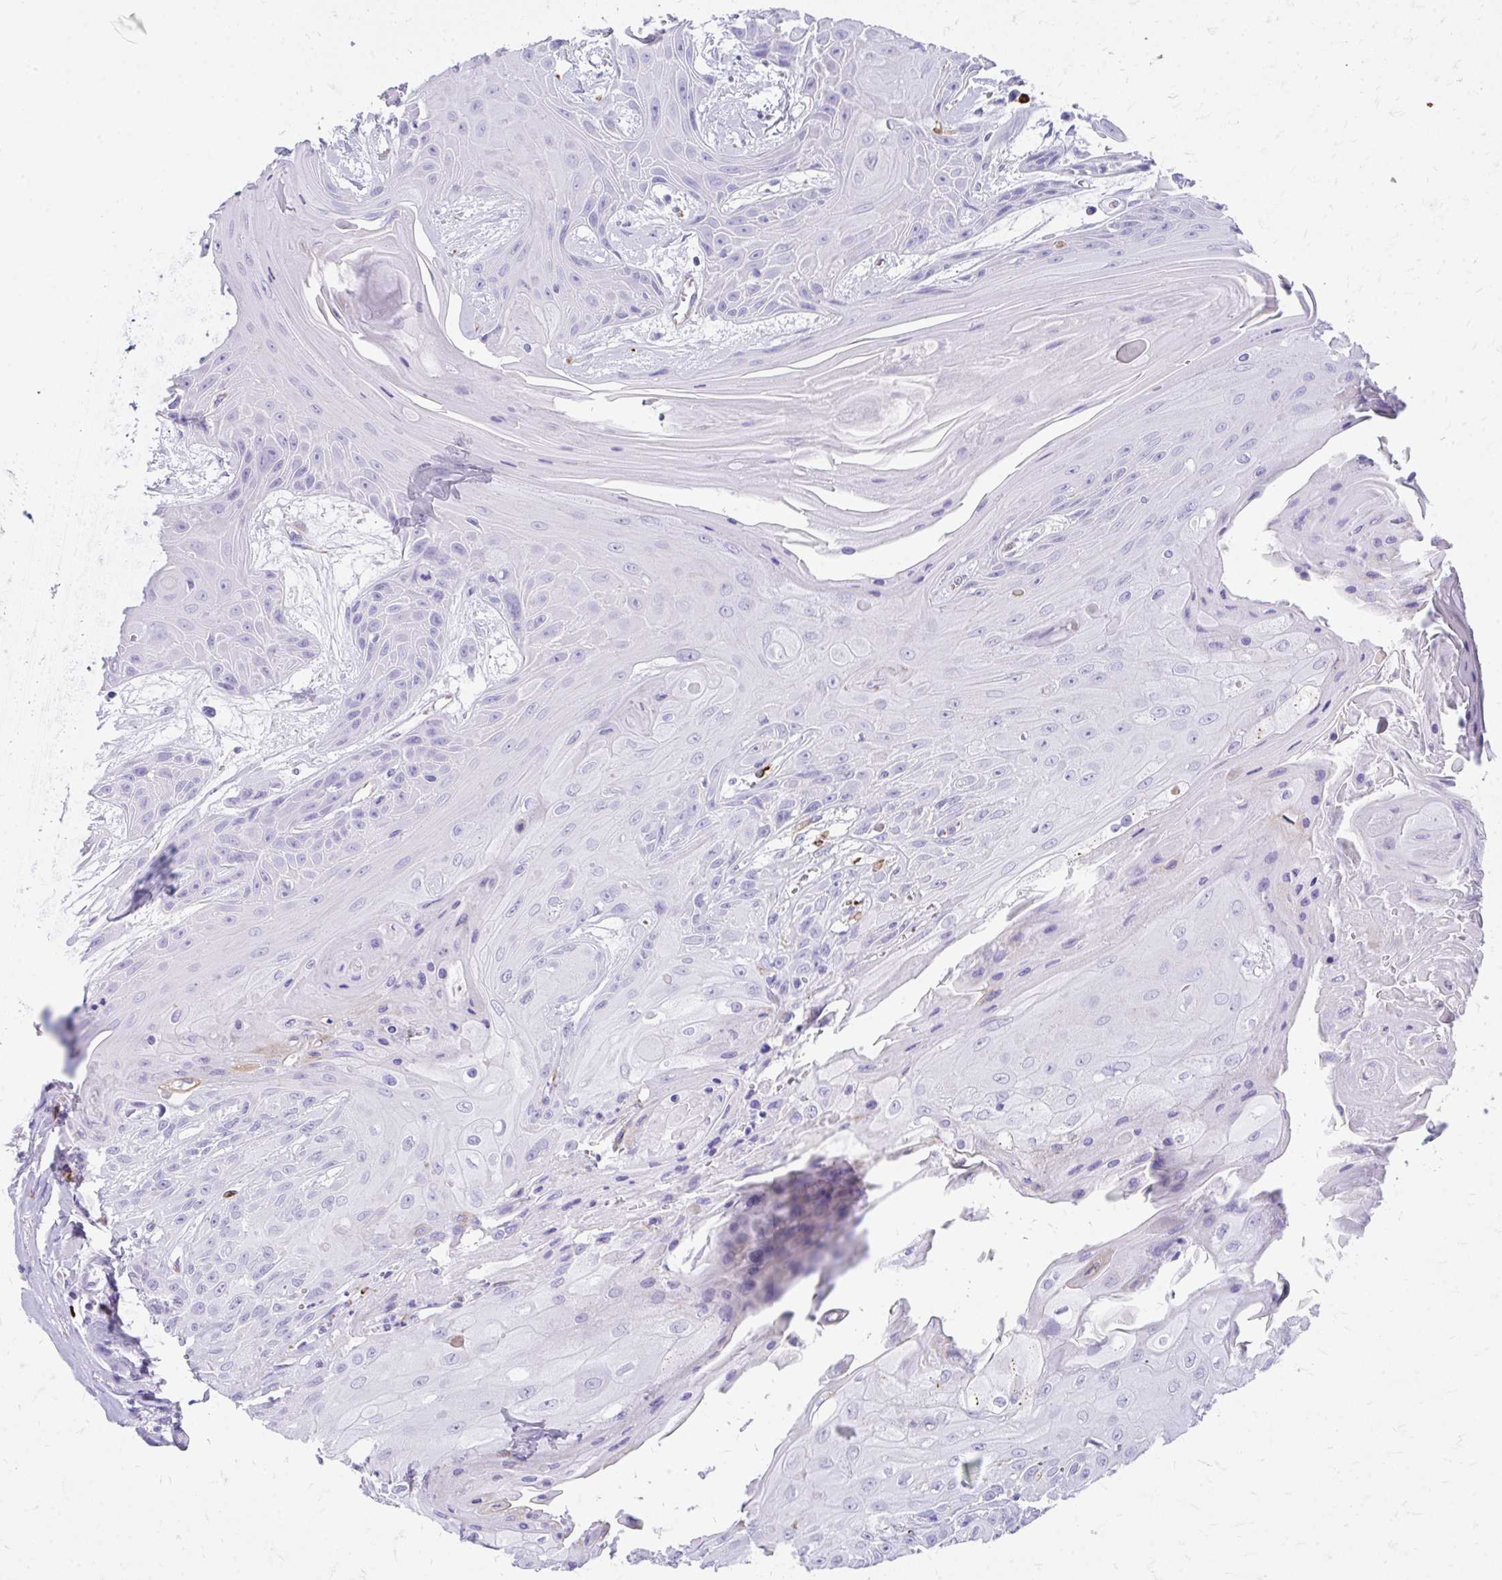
{"staining": {"intensity": "negative", "quantity": "none", "location": "none"}, "tissue": "head and neck cancer", "cell_type": "Tumor cells", "image_type": "cancer", "snomed": [{"axis": "morphology", "description": "Squamous cell carcinoma, NOS"}, {"axis": "topography", "description": "Head-Neck"}], "caption": "Immunohistochemical staining of head and neck cancer (squamous cell carcinoma) shows no significant staining in tumor cells.", "gene": "ZNF699", "patient": {"sex": "female", "age": 73}}